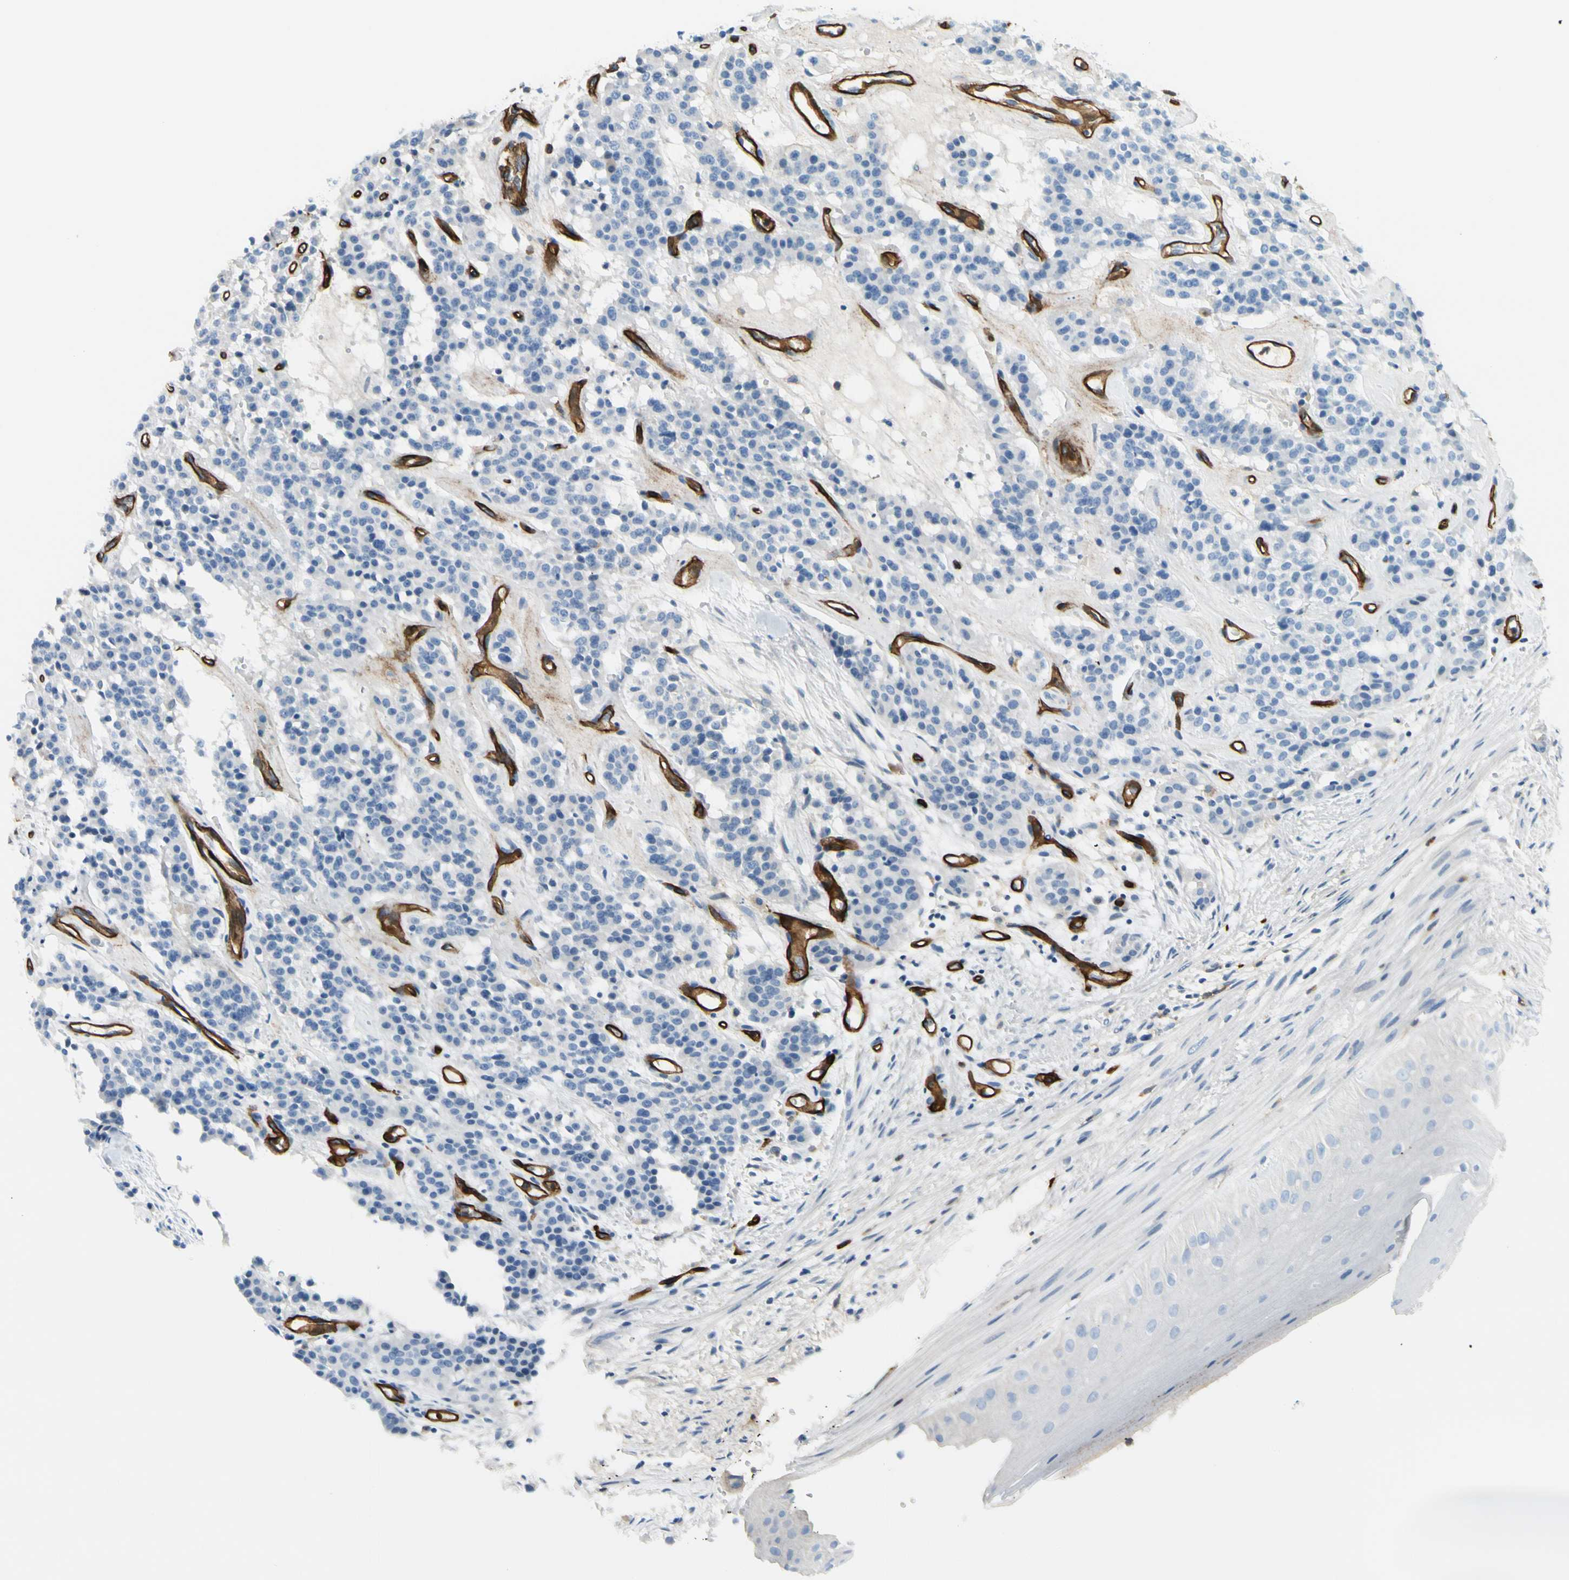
{"staining": {"intensity": "negative", "quantity": "none", "location": "none"}, "tissue": "carcinoid", "cell_type": "Tumor cells", "image_type": "cancer", "snomed": [{"axis": "morphology", "description": "Carcinoid, malignant, NOS"}, {"axis": "topography", "description": "Lung"}], "caption": "The IHC histopathology image has no significant staining in tumor cells of carcinoid tissue. Nuclei are stained in blue.", "gene": "CD93", "patient": {"sex": "male", "age": 30}}